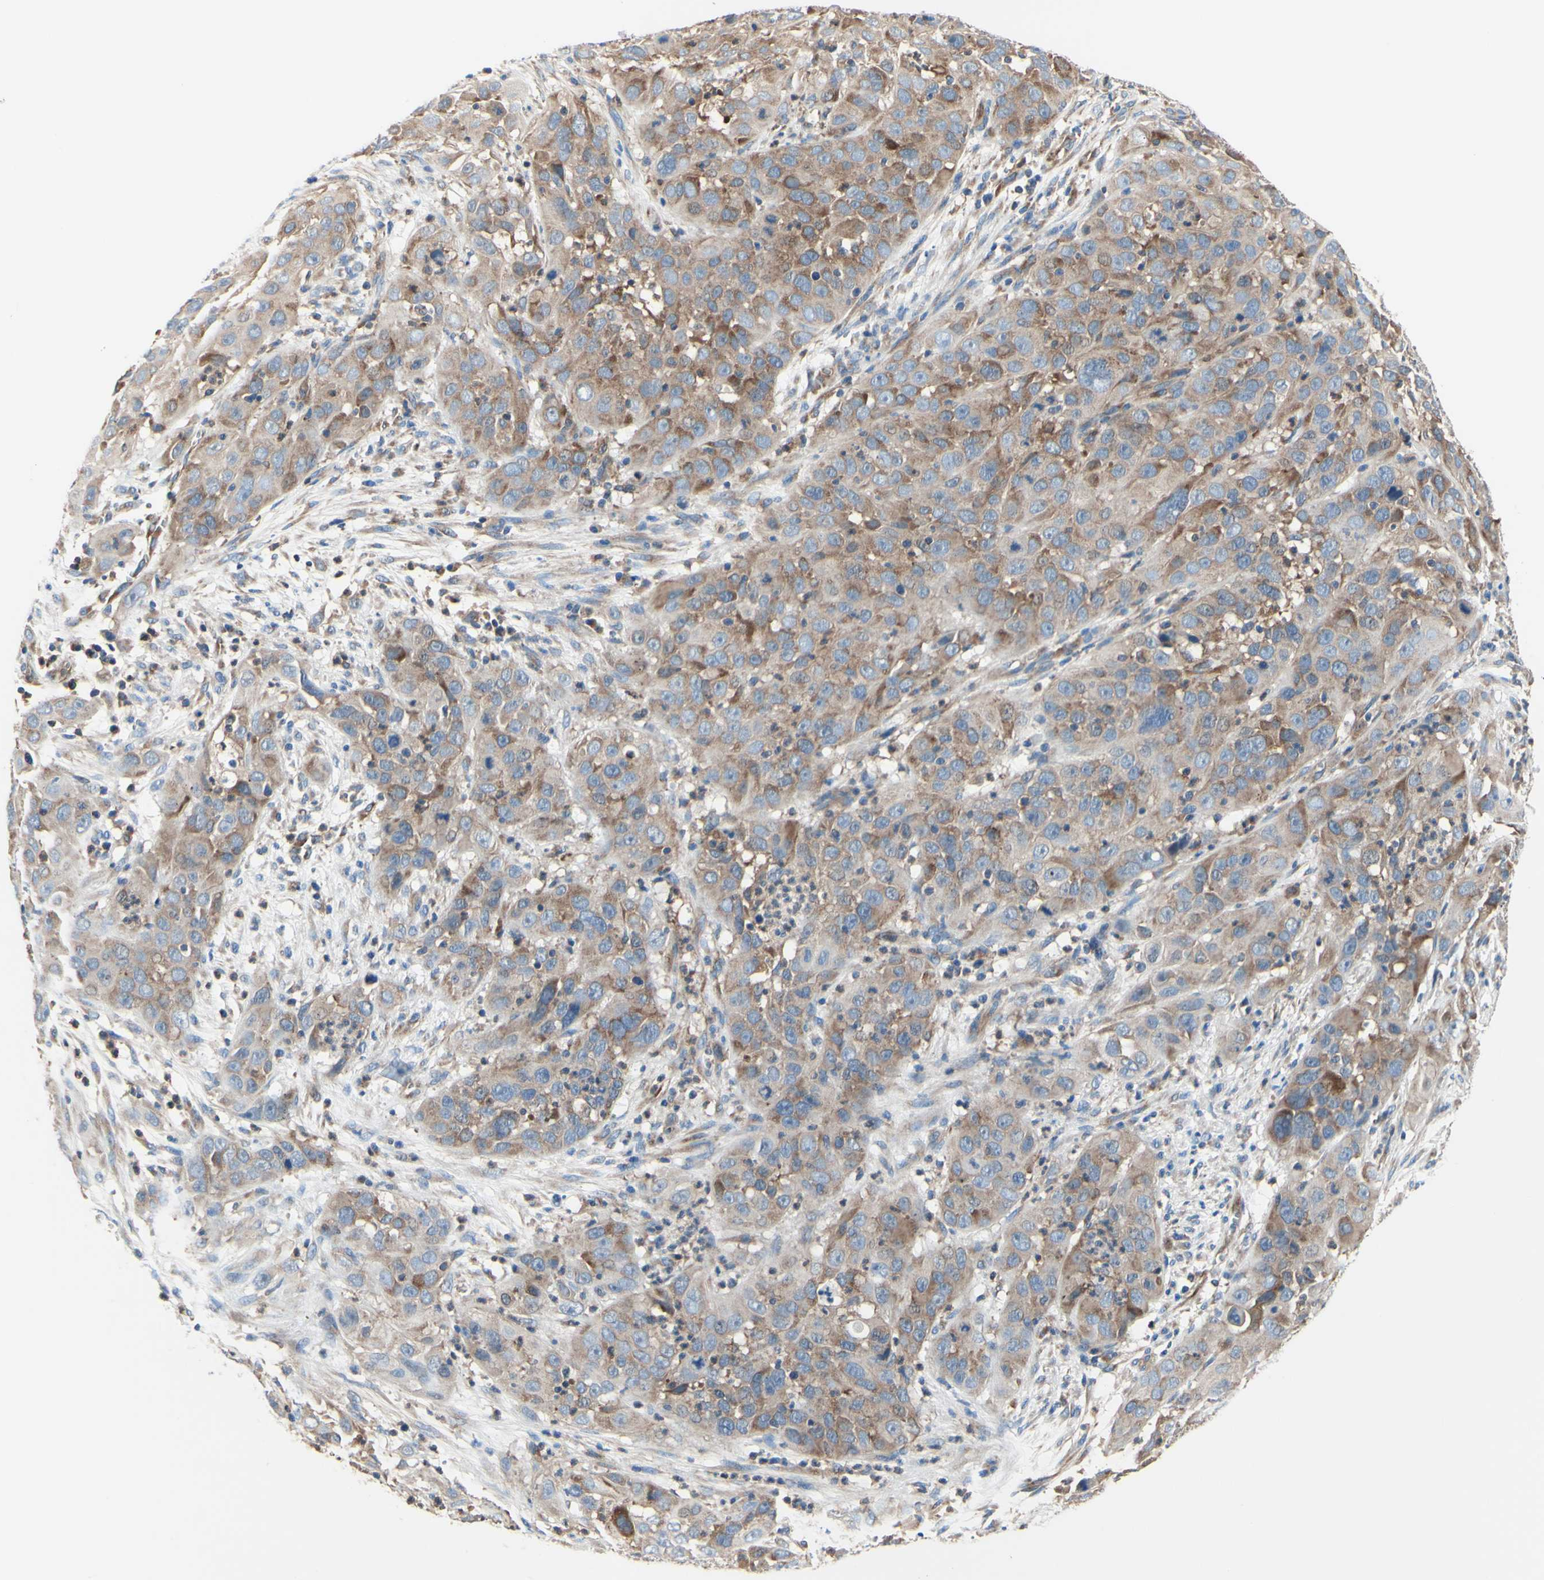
{"staining": {"intensity": "moderate", "quantity": "25%-75%", "location": "cytoplasmic/membranous"}, "tissue": "cervical cancer", "cell_type": "Tumor cells", "image_type": "cancer", "snomed": [{"axis": "morphology", "description": "Squamous cell carcinoma, NOS"}, {"axis": "topography", "description": "Cervix"}], "caption": "Immunohistochemical staining of human cervical squamous cell carcinoma reveals moderate cytoplasmic/membranous protein expression in approximately 25%-75% of tumor cells.", "gene": "FMR1", "patient": {"sex": "female", "age": 32}}